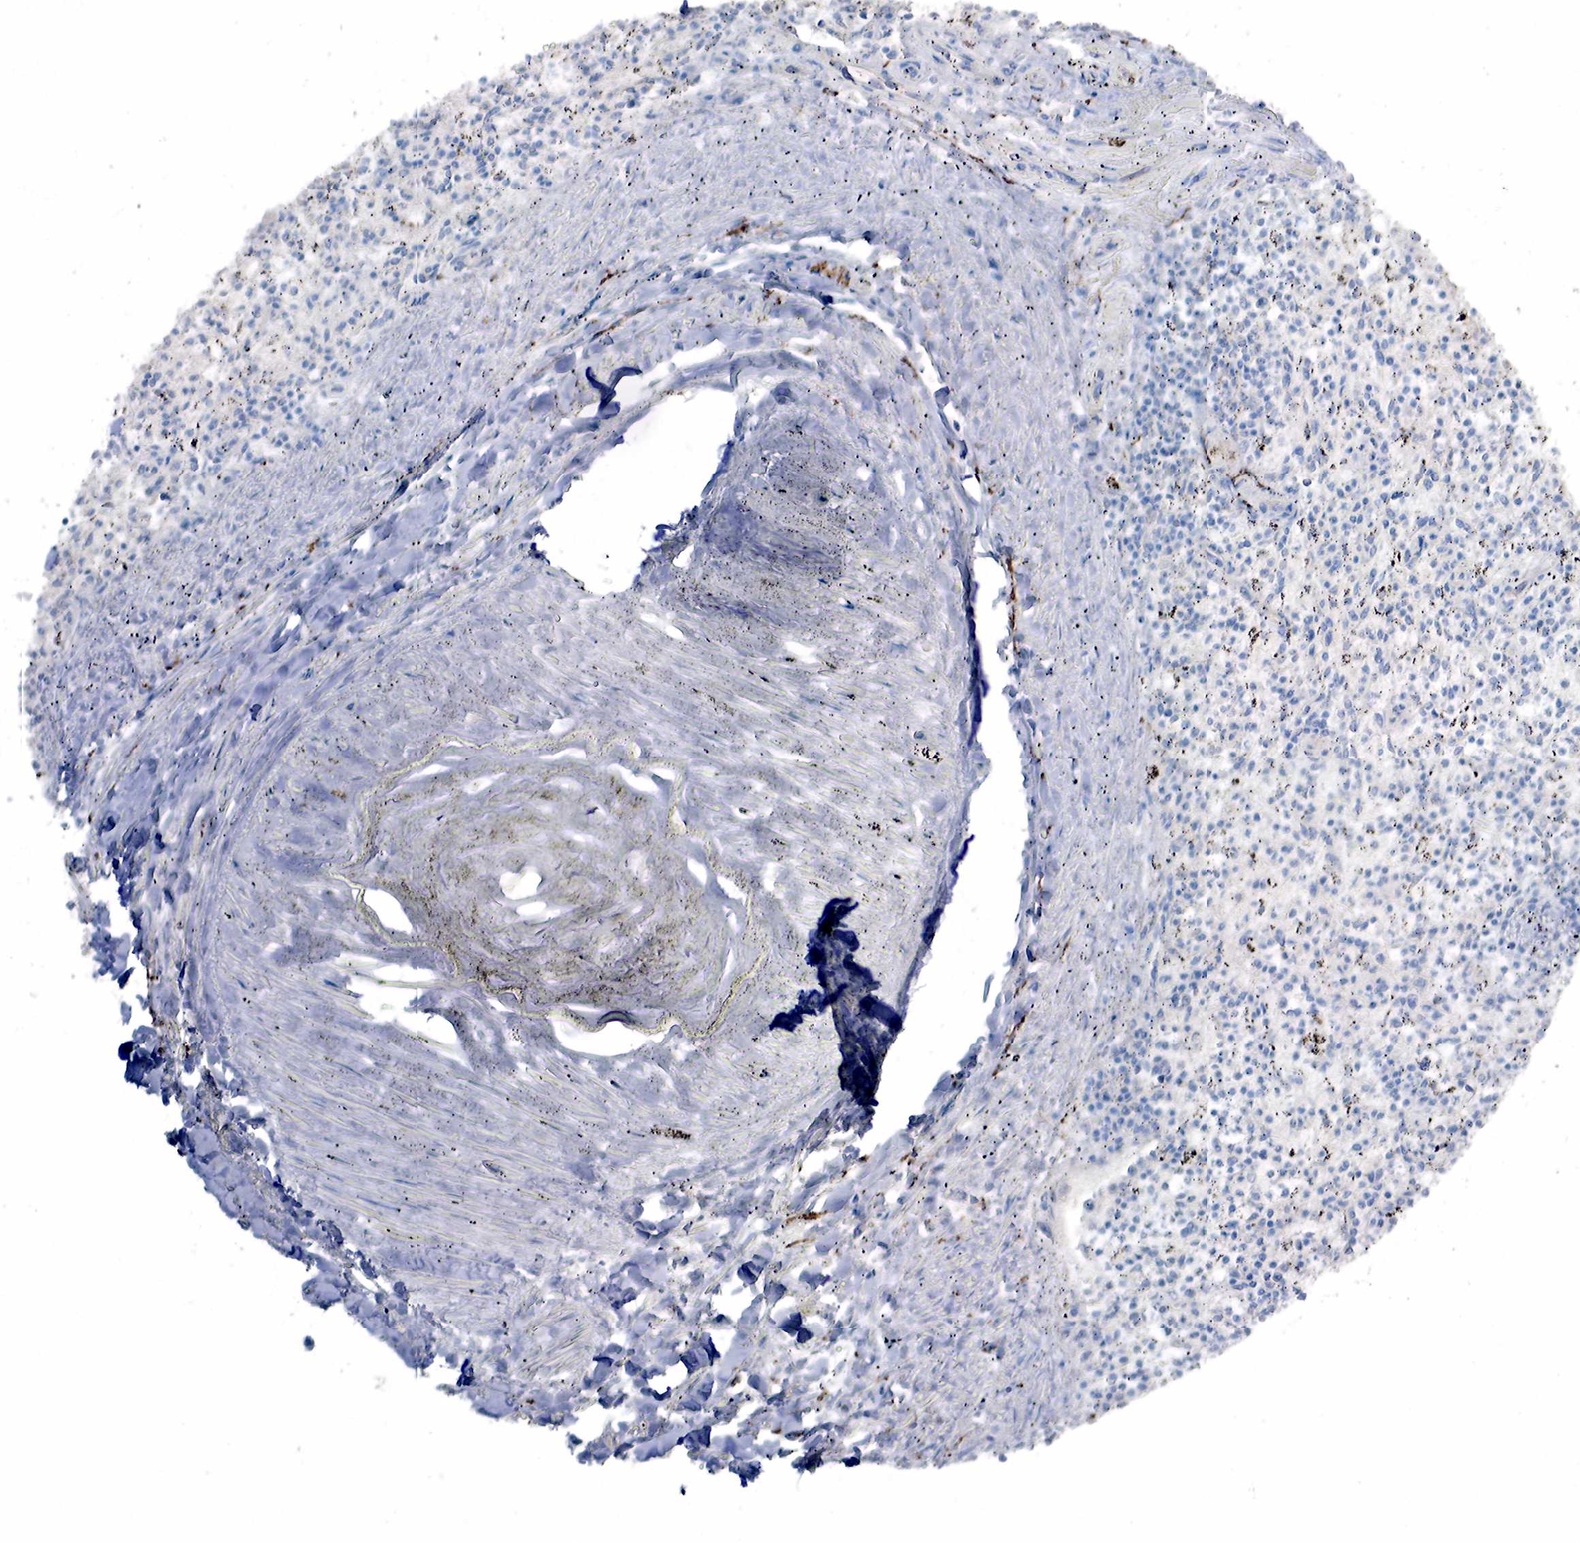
{"staining": {"intensity": "negative", "quantity": "none", "location": "none"}, "tissue": "spleen", "cell_type": "Cells in red pulp", "image_type": "normal", "snomed": [{"axis": "morphology", "description": "Normal tissue, NOS"}, {"axis": "topography", "description": "Spleen"}], "caption": "This is a photomicrograph of immunohistochemistry staining of benign spleen, which shows no staining in cells in red pulp. The staining was performed using DAB (3,3'-diaminobenzidine) to visualize the protein expression in brown, while the nuclei were stained in blue with hematoxylin (Magnification: 20x).", "gene": "SYP", "patient": {"sex": "male", "age": 72}}